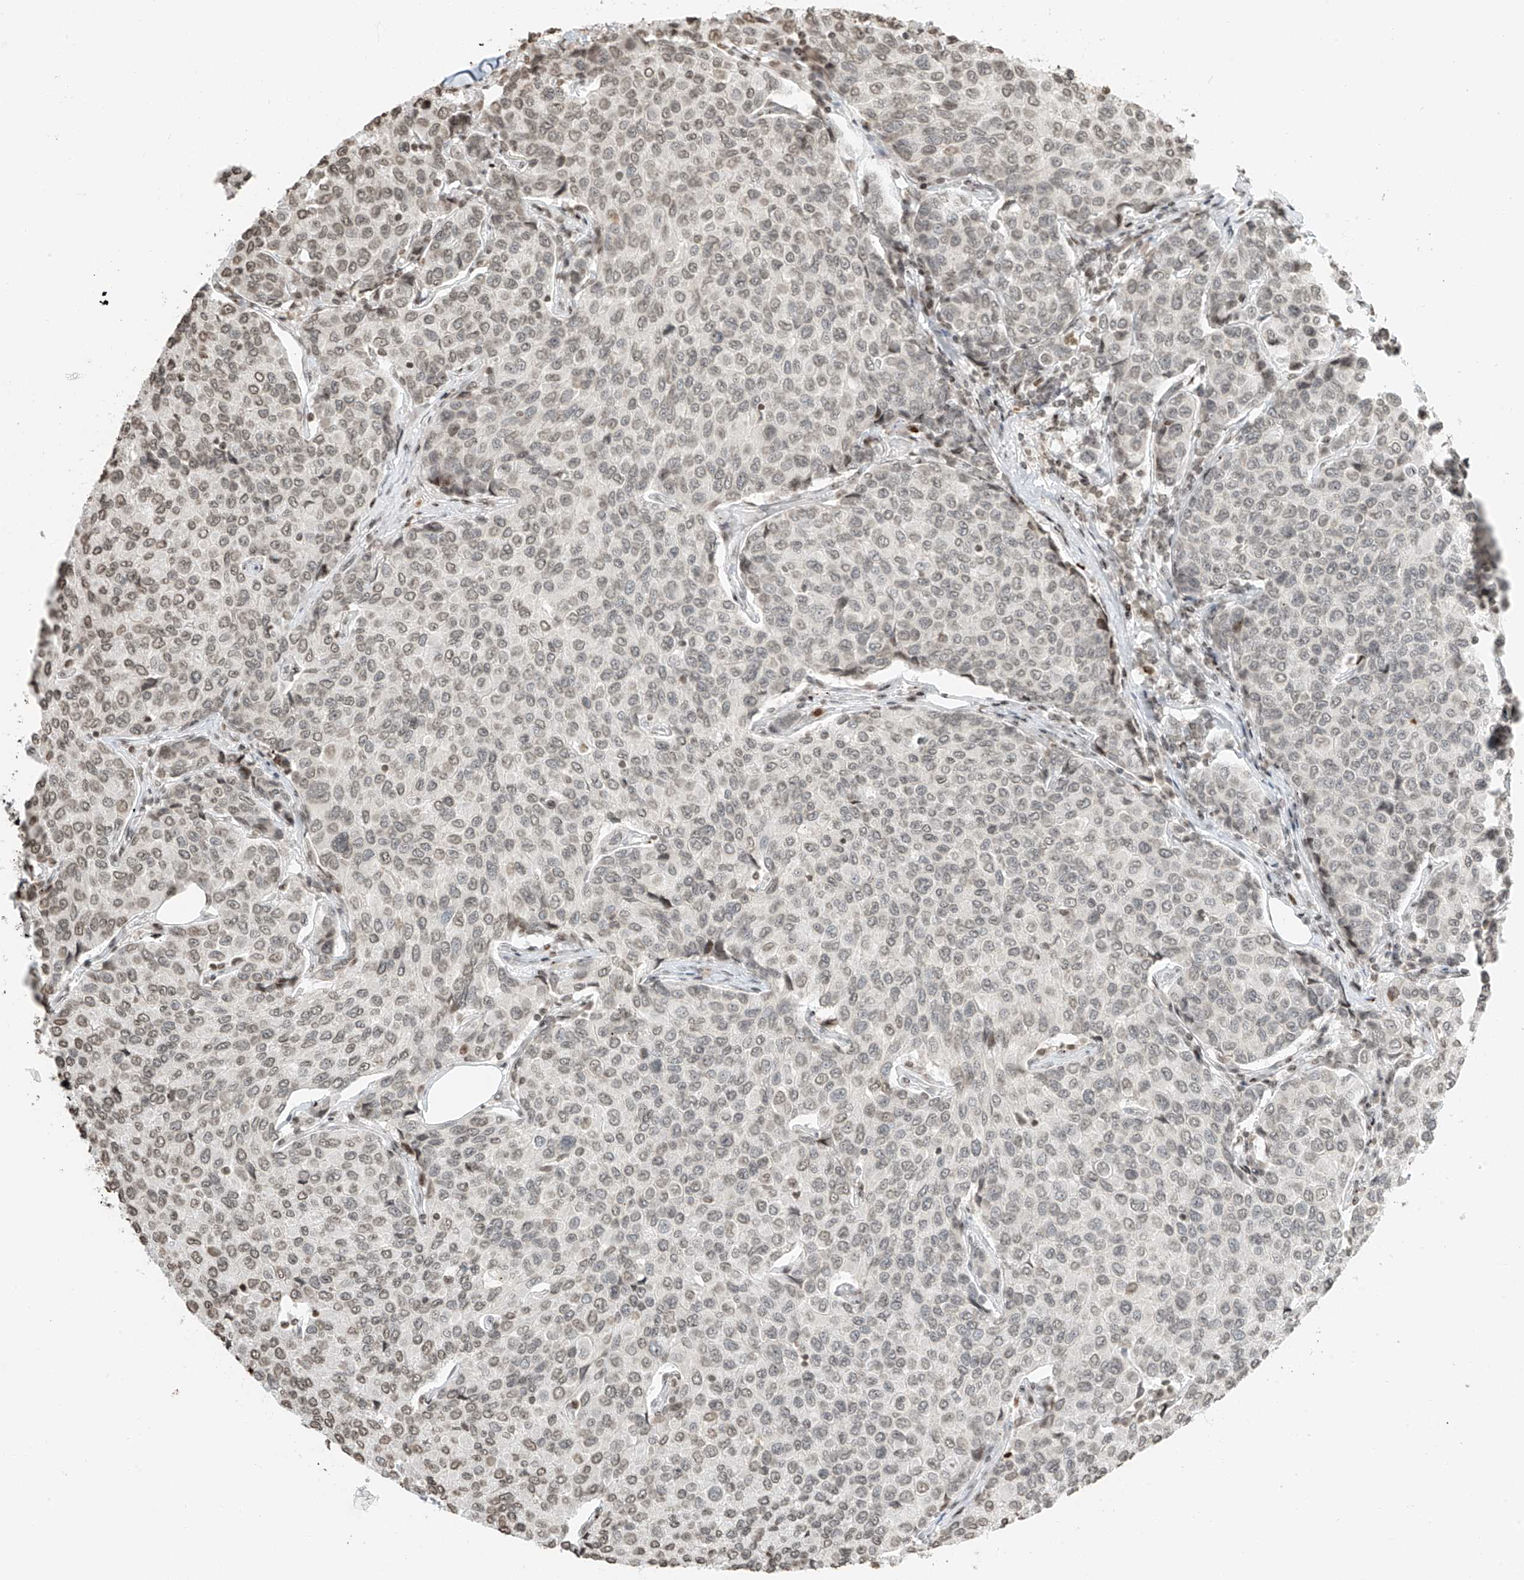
{"staining": {"intensity": "weak", "quantity": ">75%", "location": "nuclear"}, "tissue": "breast cancer", "cell_type": "Tumor cells", "image_type": "cancer", "snomed": [{"axis": "morphology", "description": "Duct carcinoma"}, {"axis": "topography", "description": "Breast"}], "caption": "High-magnification brightfield microscopy of breast cancer stained with DAB (brown) and counterstained with hematoxylin (blue). tumor cells exhibit weak nuclear expression is identified in about>75% of cells. (brown staining indicates protein expression, while blue staining denotes nuclei).", "gene": "C17orf58", "patient": {"sex": "female", "age": 55}}